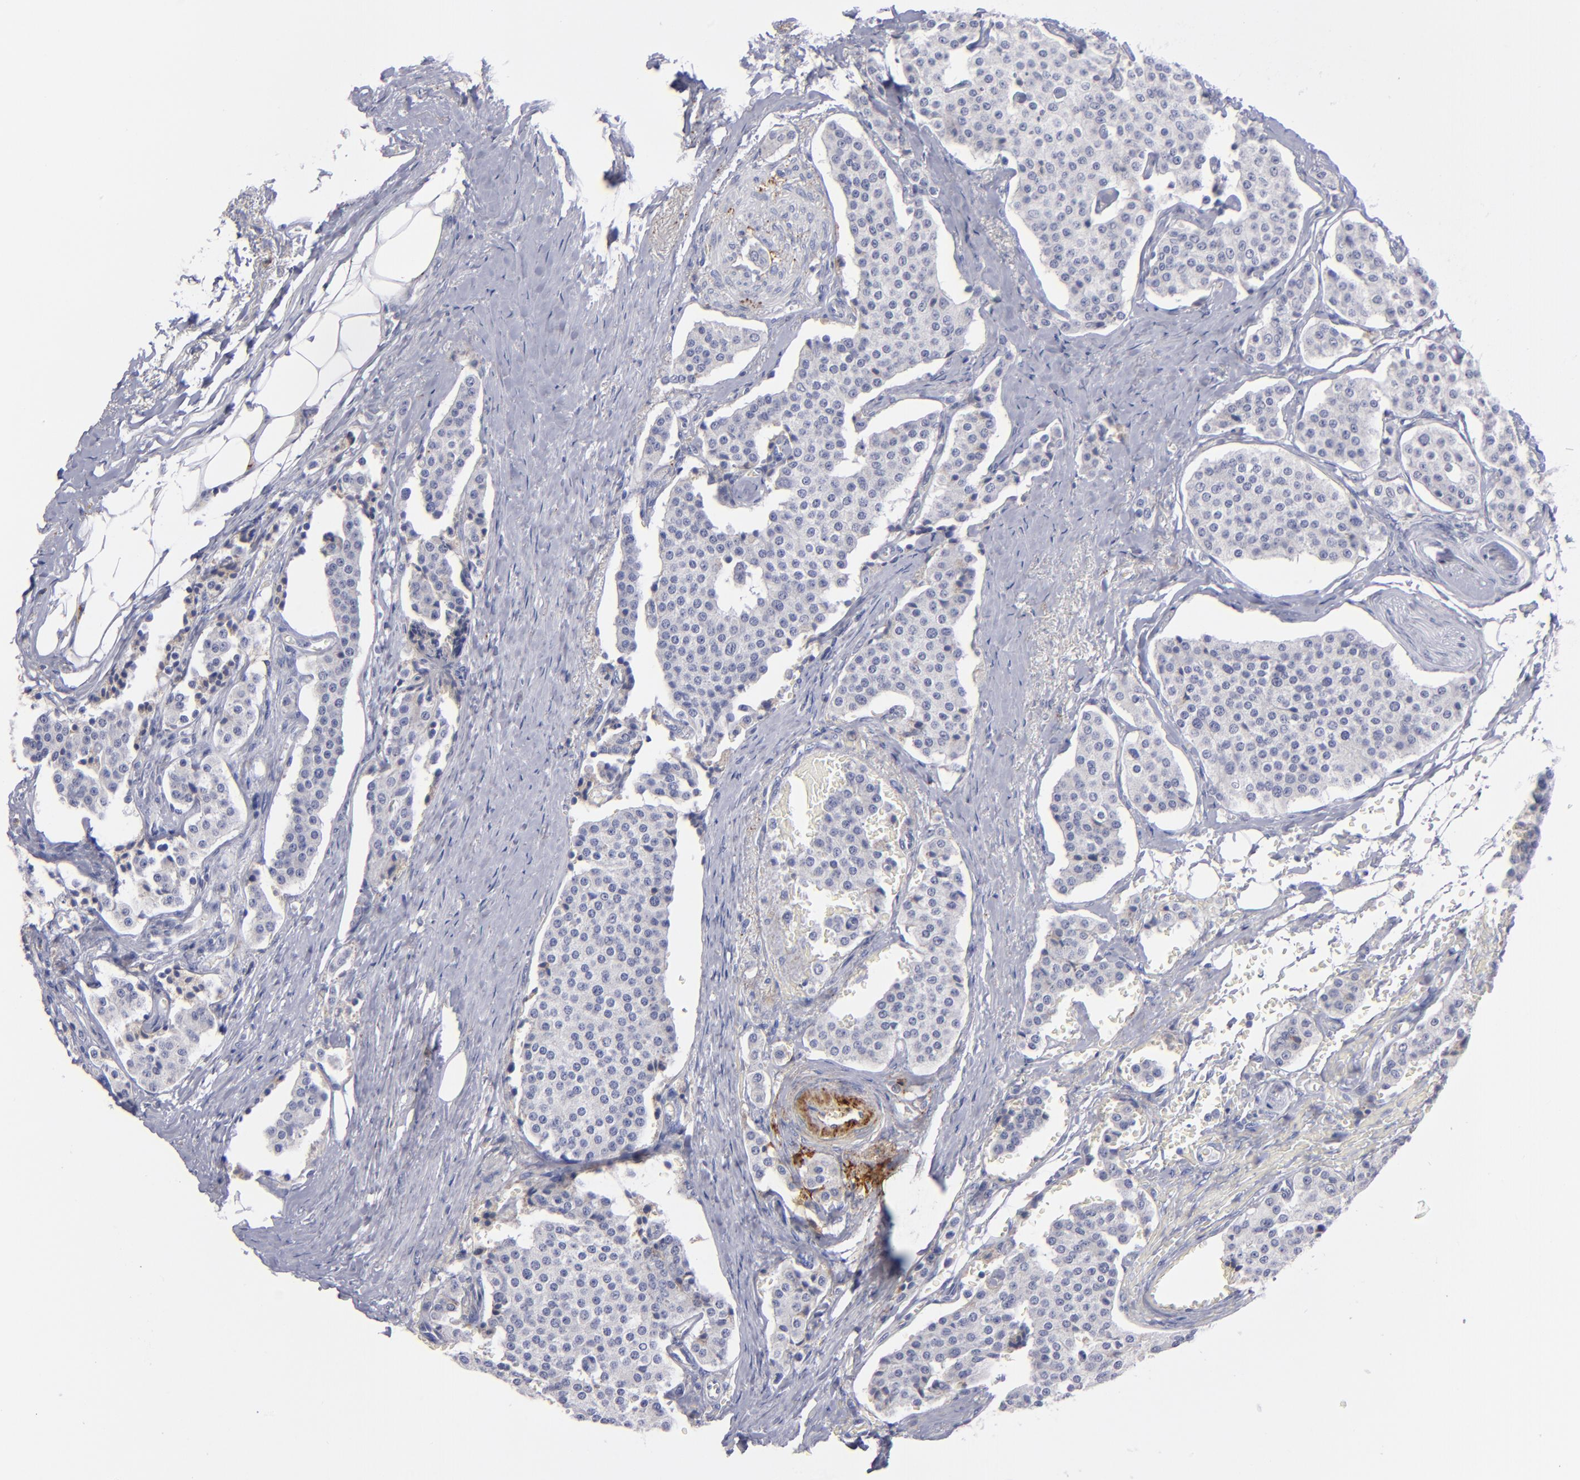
{"staining": {"intensity": "weak", "quantity": "<25%", "location": "cytoplasmic/membranous"}, "tissue": "carcinoid", "cell_type": "Tumor cells", "image_type": "cancer", "snomed": [{"axis": "morphology", "description": "Carcinoid, malignant, NOS"}, {"axis": "topography", "description": "Colon"}], "caption": "Tumor cells show no significant positivity in malignant carcinoid.", "gene": "MFGE8", "patient": {"sex": "female", "age": 61}}